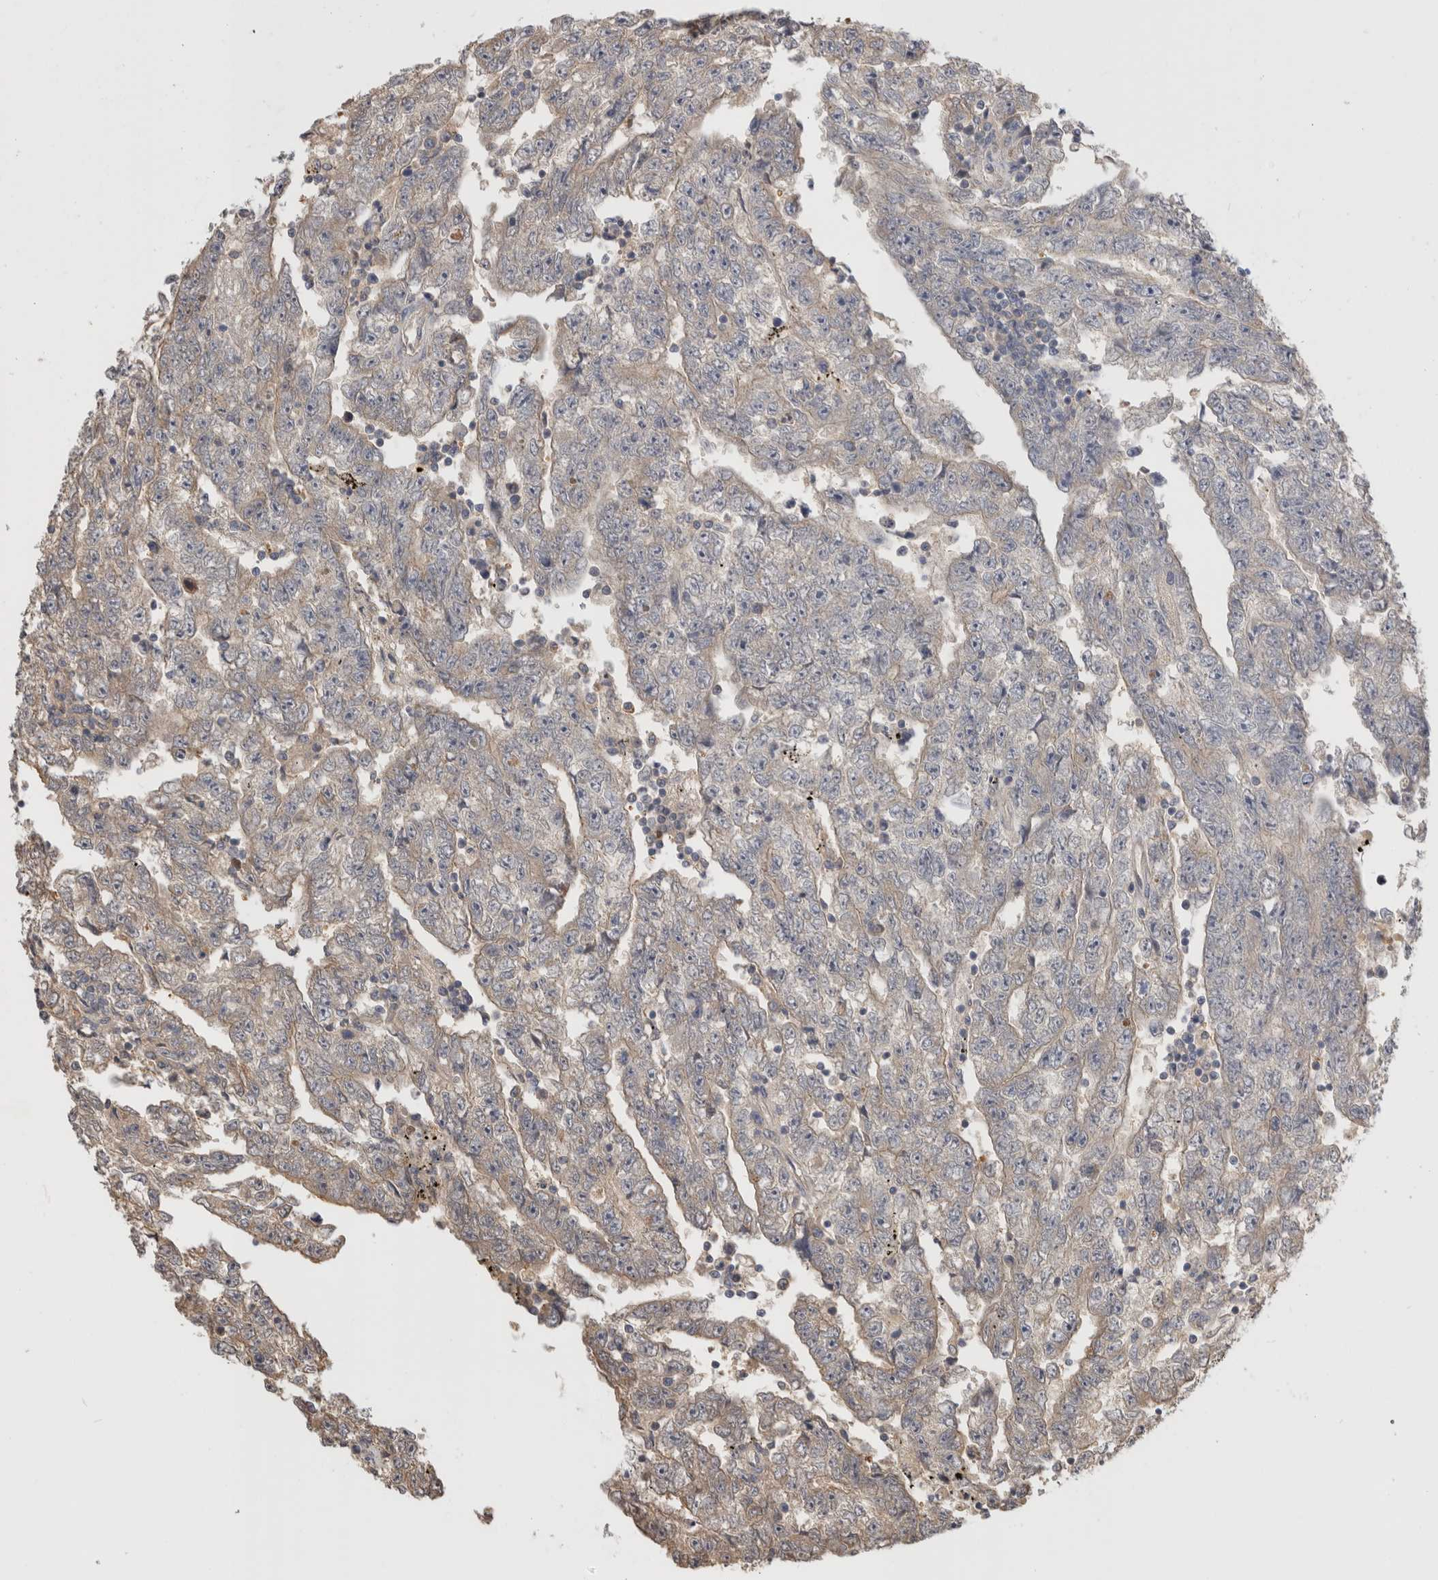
{"staining": {"intensity": "negative", "quantity": "none", "location": "none"}, "tissue": "testis cancer", "cell_type": "Tumor cells", "image_type": "cancer", "snomed": [{"axis": "morphology", "description": "Carcinoma, Embryonal, NOS"}, {"axis": "topography", "description": "Testis"}], "caption": "Histopathology image shows no significant protein expression in tumor cells of testis cancer (embryonal carcinoma).", "gene": "PGM1", "patient": {"sex": "male", "age": 25}}